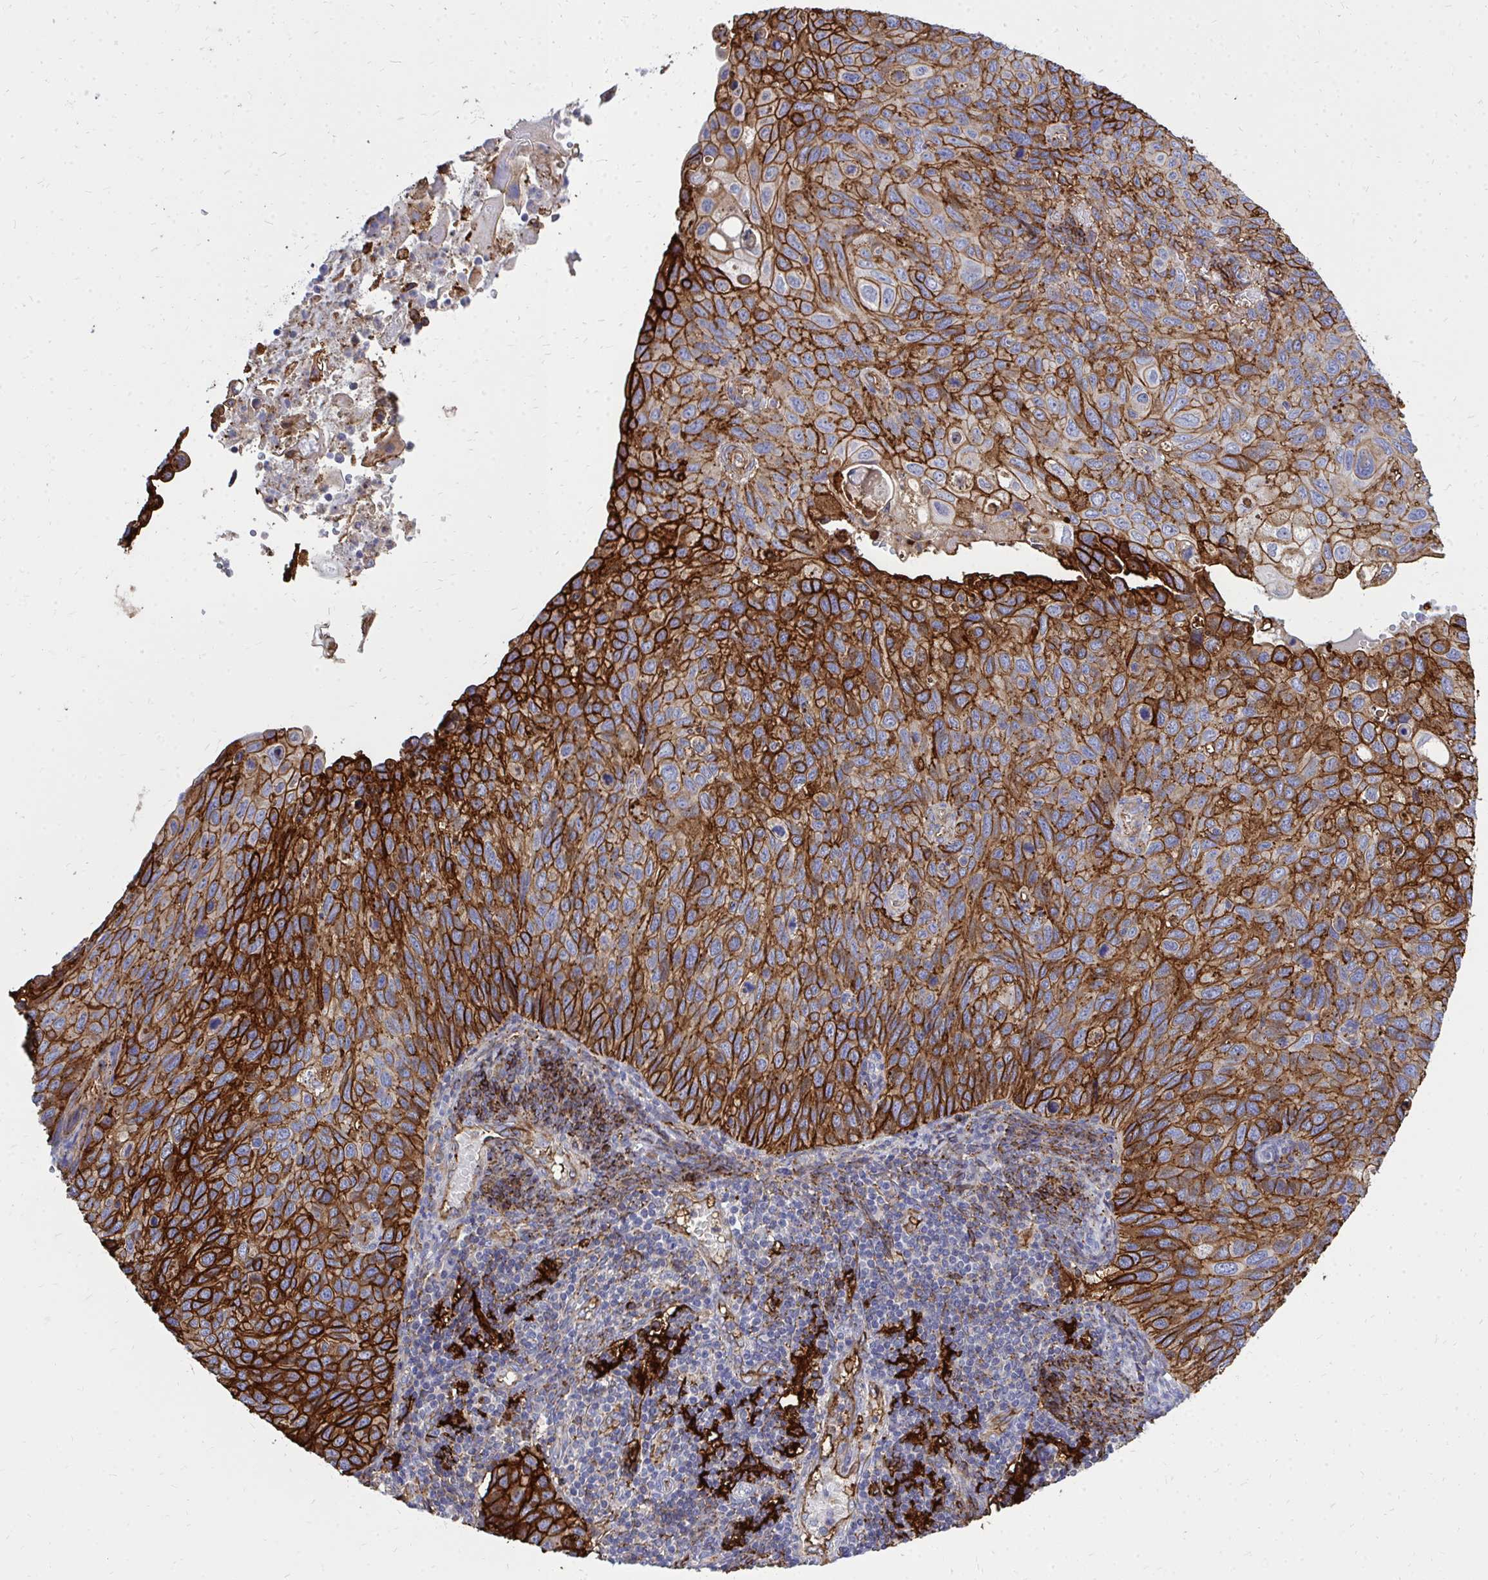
{"staining": {"intensity": "strong", "quantity": ">75%", "location": "cytoplasmic/membranous"}, "tissue": "cervical cancer", "cell_type": "Tumor cells", "image_type": "cancer", "snomed": [{"axis": "morphology", "description": "Squamous cell carcinoma, NOS"}, {"axis": "topography", "description": "Cervix"}], "caption": "This photomicrograph demonstrates immunohistochemistry (IHC) staining of squamous cell carcinoma (cervical), with high strong cytoplasmic/membranous positivity in about >75% of tumor cells.", "gene": "MARCKSL1", "patient": {"sex": "female", "age": 70}}